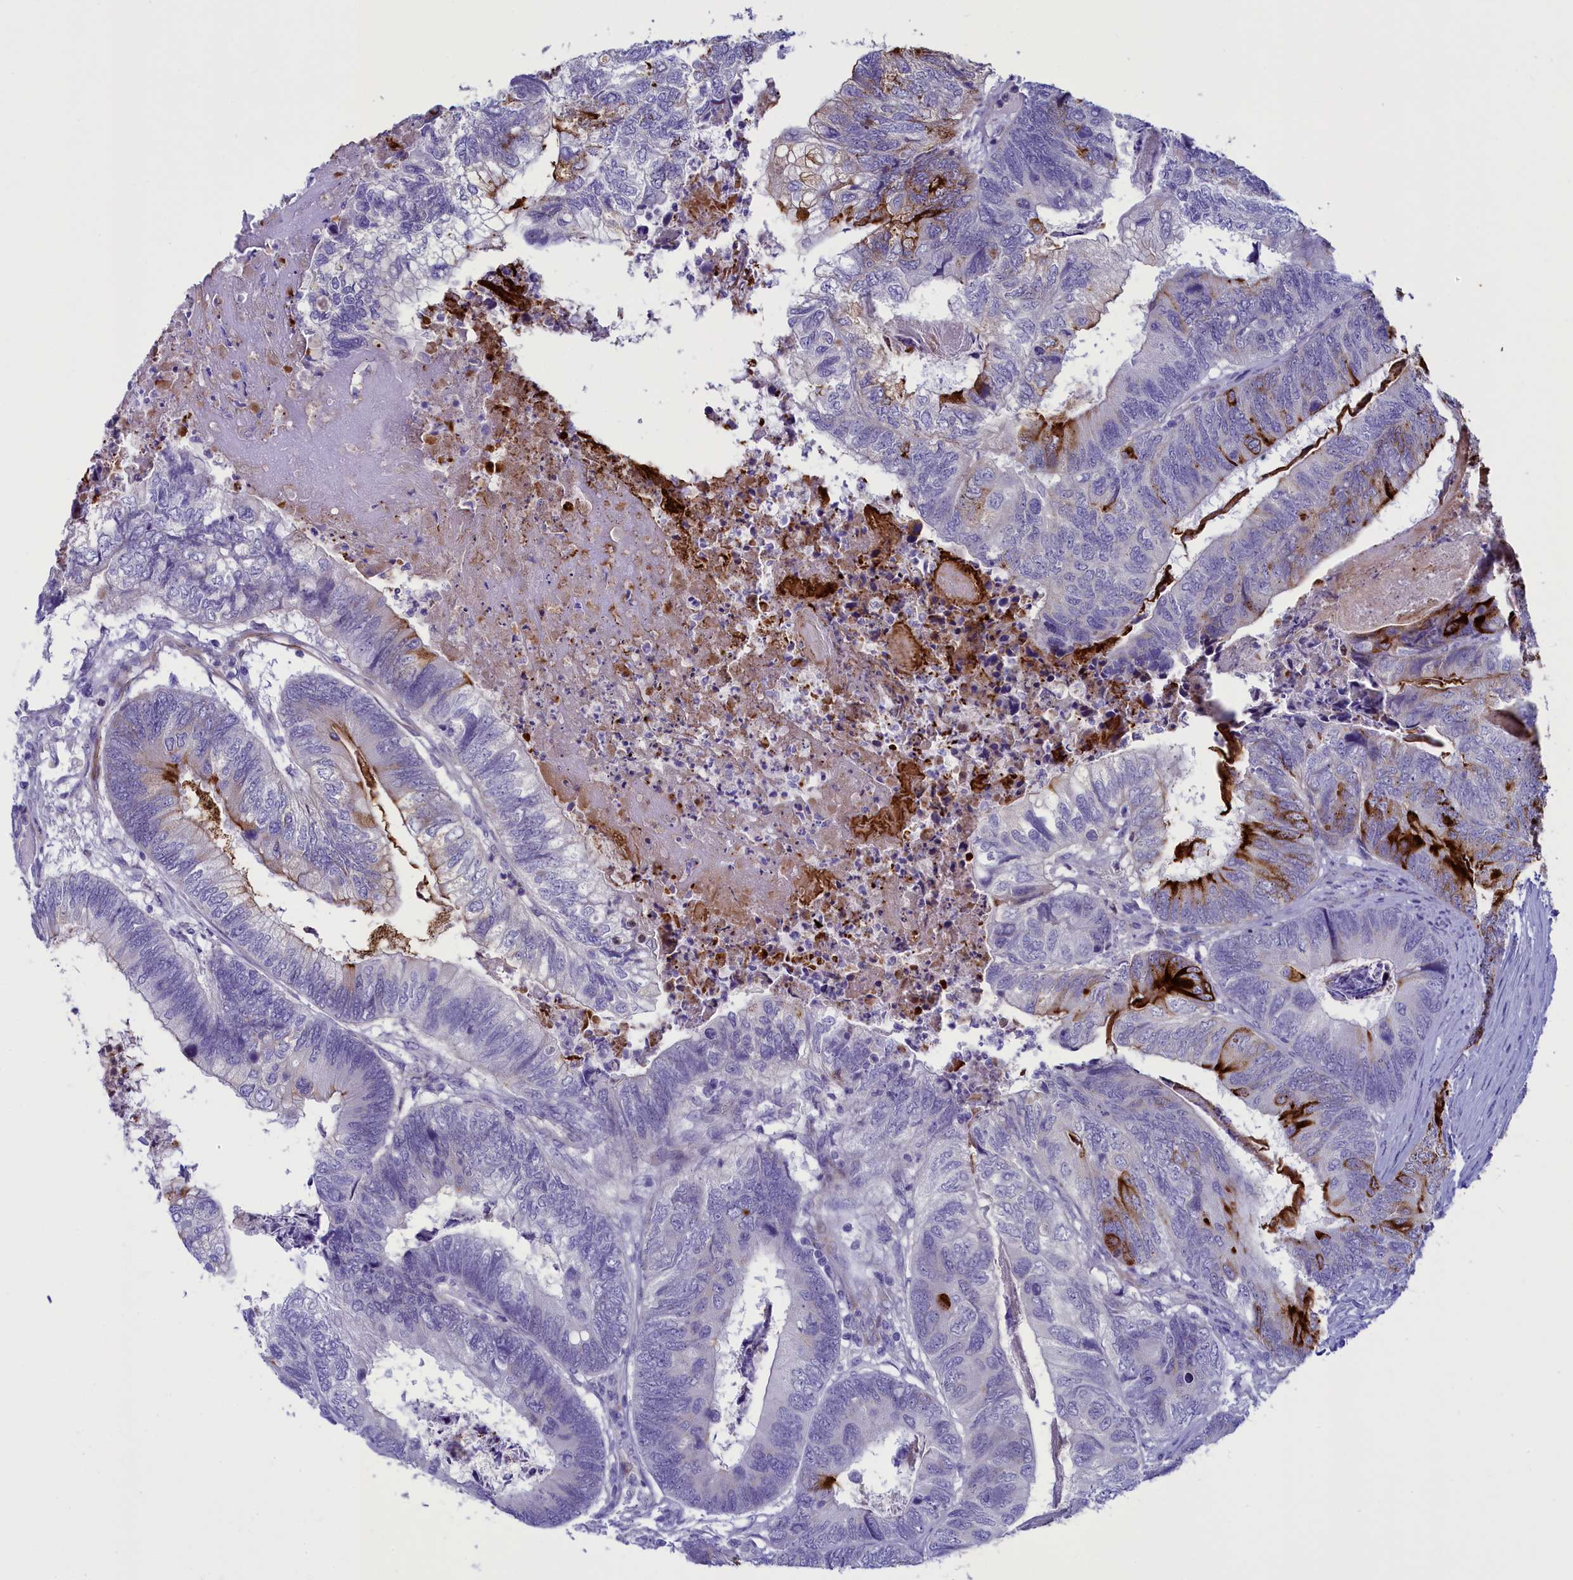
{"staining": {"intensity": "strong", "quantity": "<25%", "location": "cytoplasmic/membranous"}, "tissue": "colorectal cancer", "cell_type": "Tumor cells", "image_type": "cancer", "snomed": [{"axis": "morphology", "description": "Adenocarcinoma, NOS"}, {"axis": "topography", "description": "Colon"}], "caption": "Tumor cells demonstrate medium levels of strong cytoplasmic/membranous staining in approximately <25% of cells in colorectal cancer.", "gene": "LOXL1", "patient": {"sex": "female", "age": 67}}